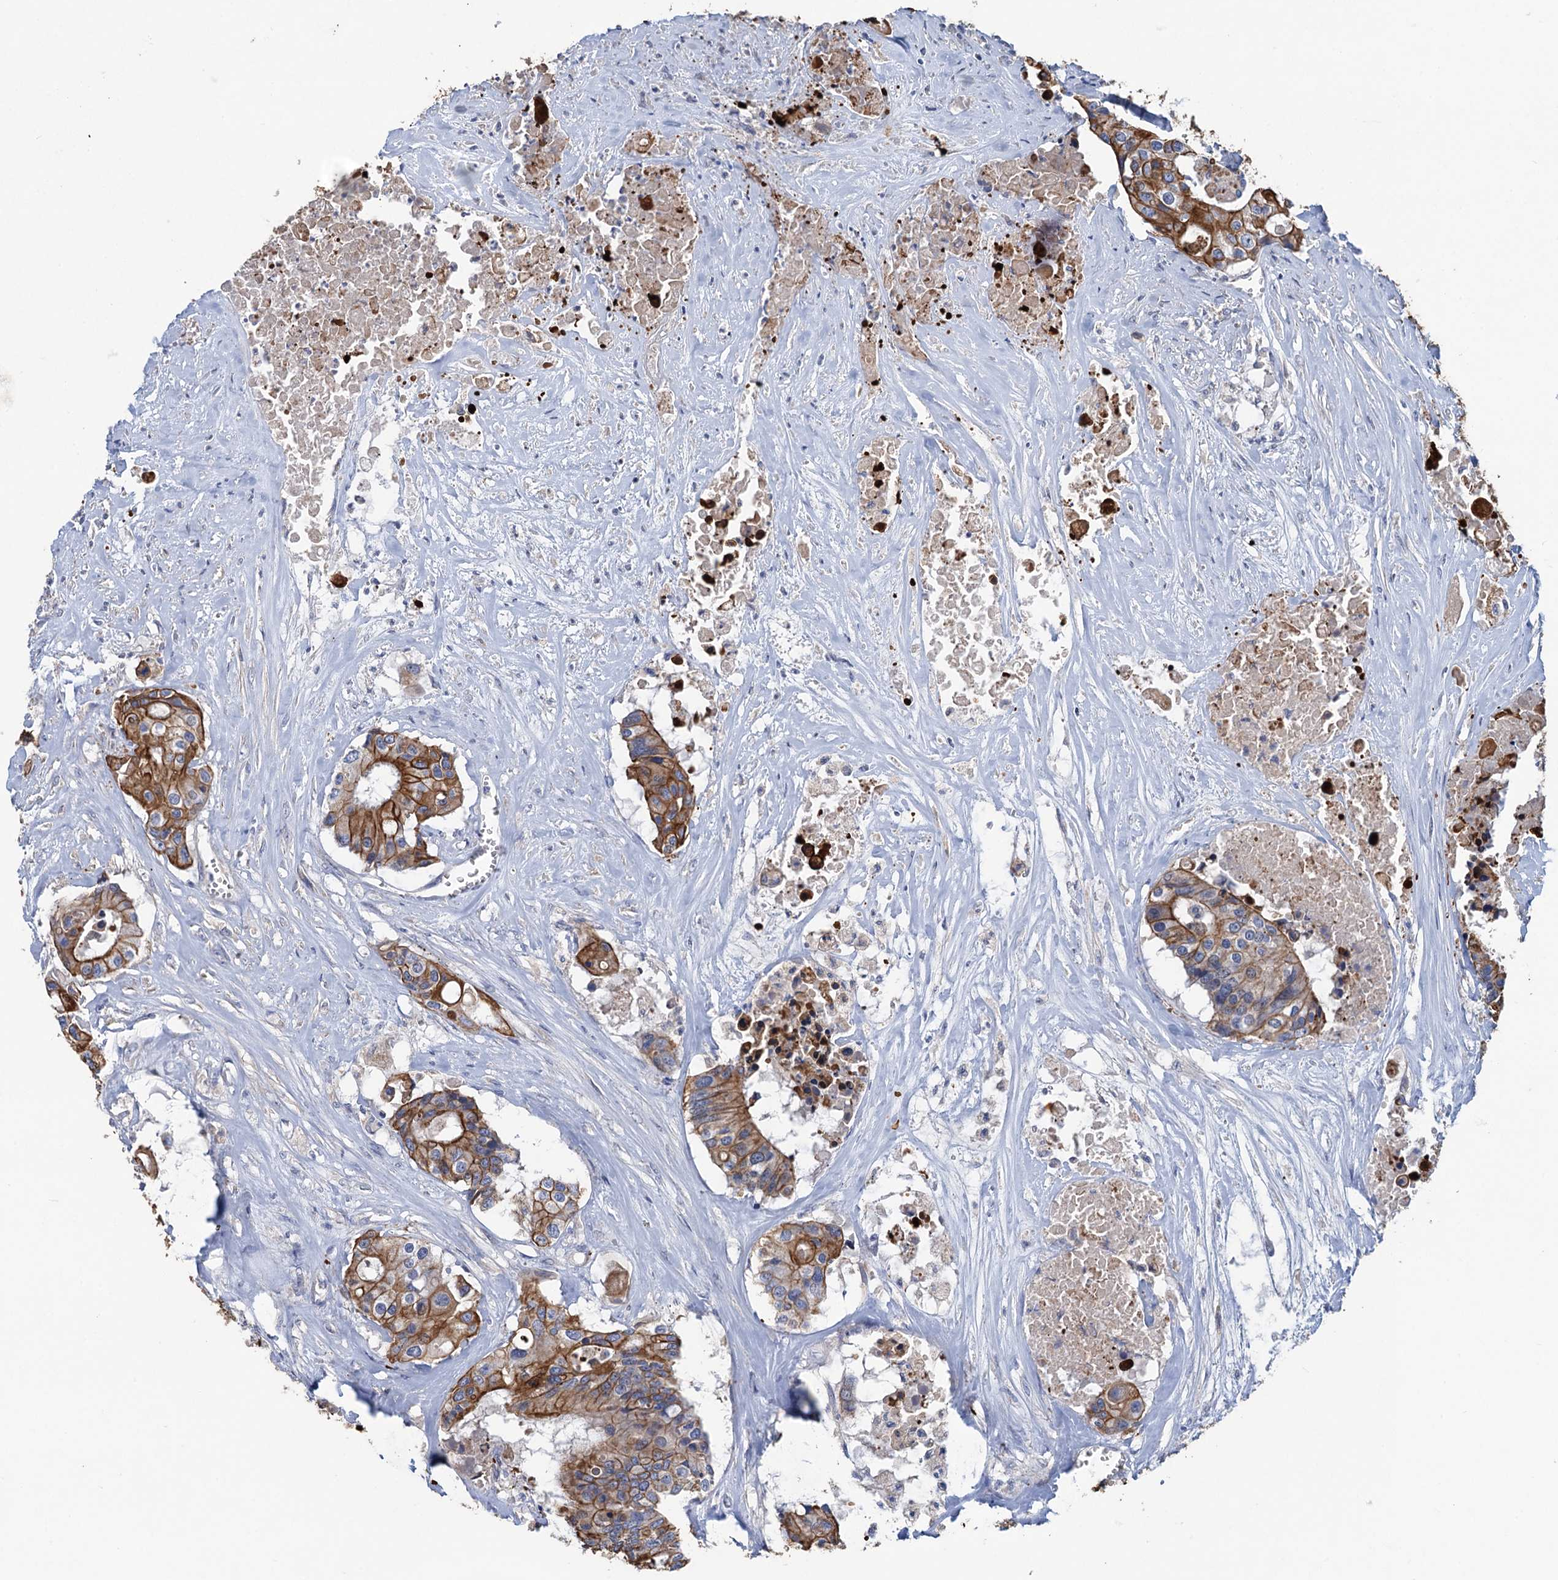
{"staining": {"intensity": "moderate", "quantity": ">75%", "location": "cytoplasmic/membranous"}, "tissue": "colorectal cancer", "cell_type": "Tumor cells", "image_type": "cancer", "snomed": [{"axis": "morphology", "description": "Adenocarcinoma, NOS"}, {"axis": "topography", "description": "Colon"}], "caption": "High-power microscopy captured an IHC micrograph of colorectal adenocarcinoma, revealing moderate cytoplasmic/membranous positivity in approximately >75% of tumor cells. Nuclei are stained in blue.", "gene": "SMCO3", "patient": {"sex": "male", "age": 77}}